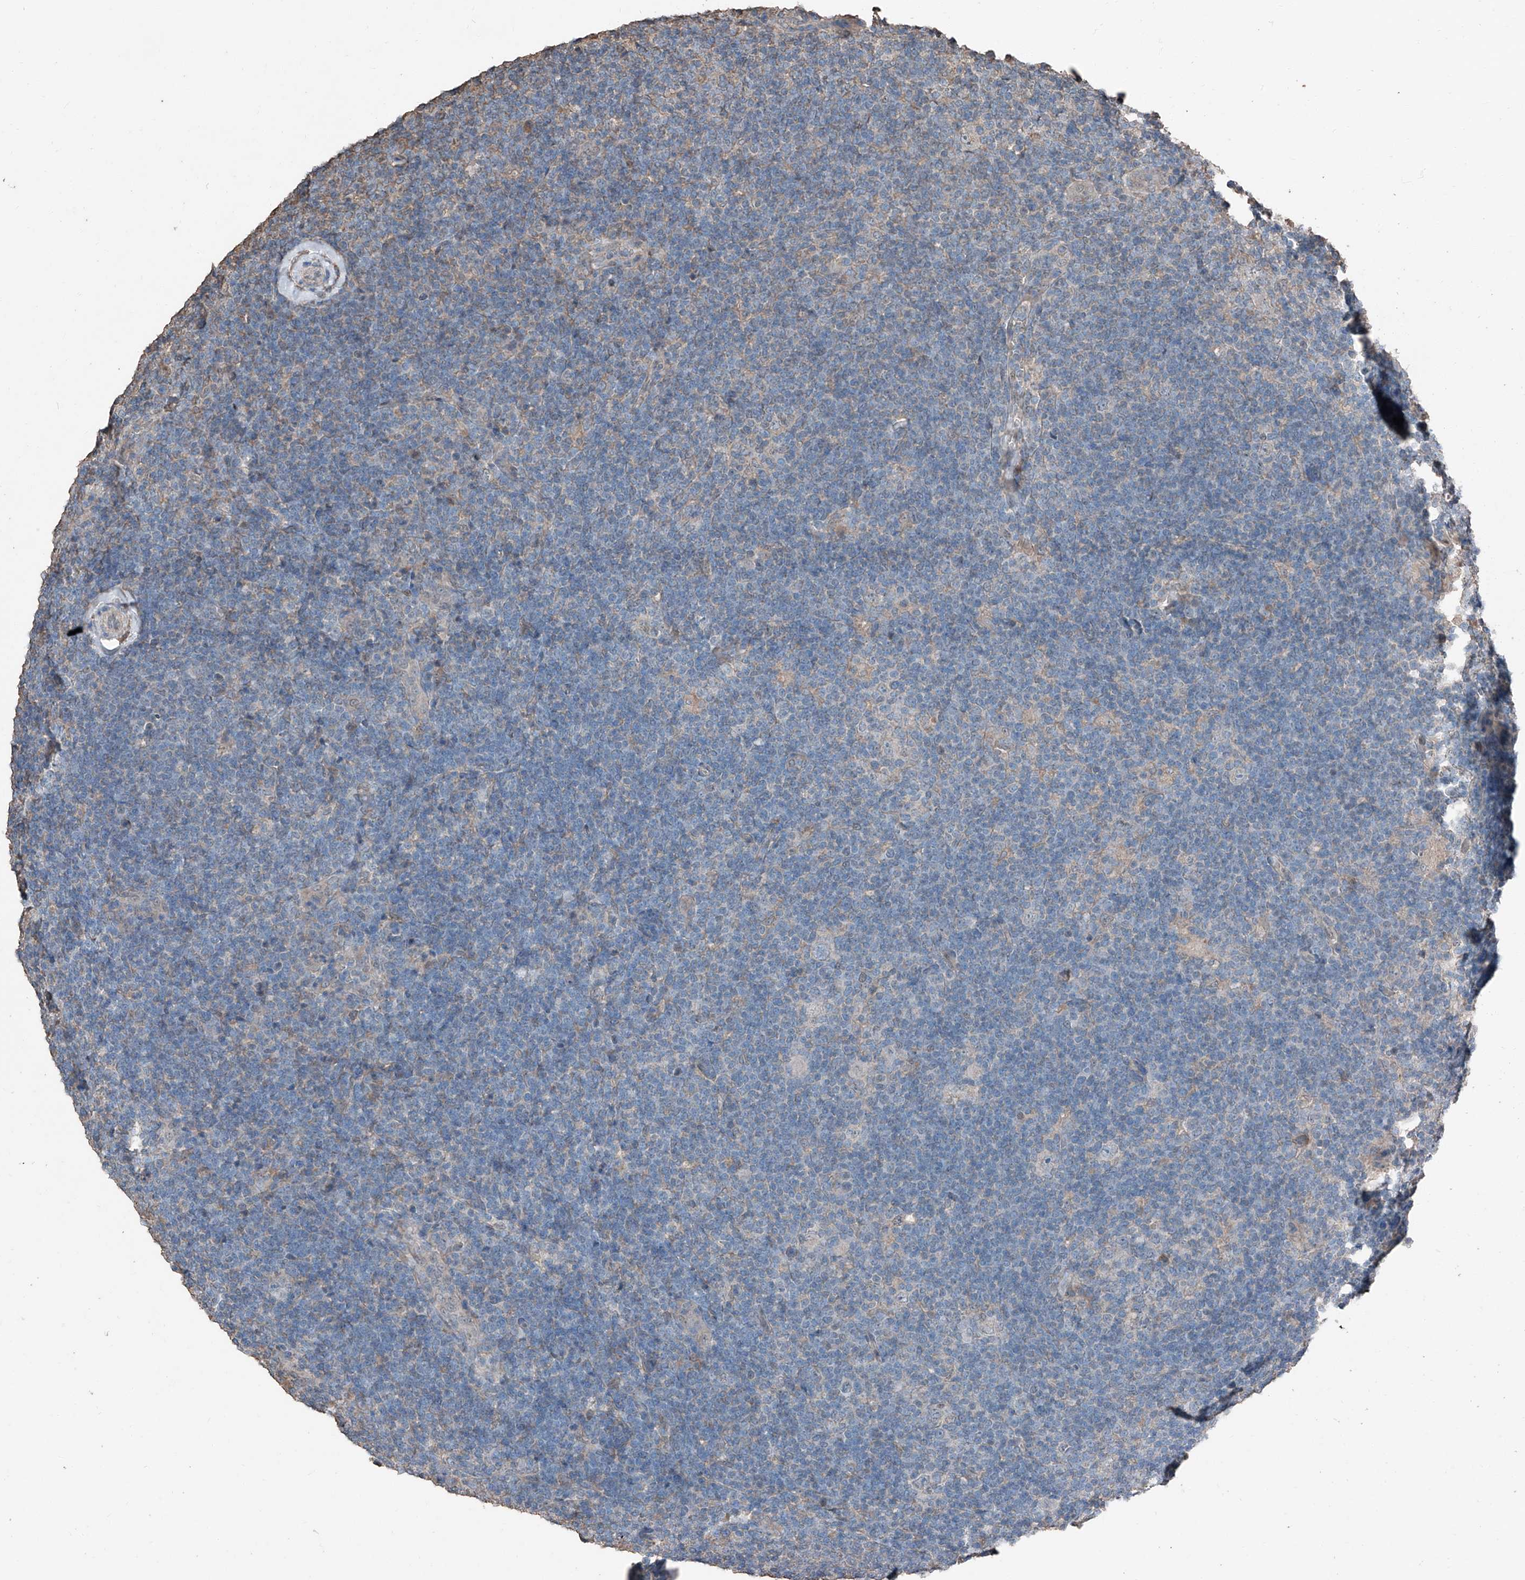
{"staining": {"intensity": "negative", "quantity": "none", "location": "none"}, "tissue": "lymphoma", "cell_type": "Tumor cells", "image_type": "cancer", "snomed": [{"axis": "morphology", "description": "Hodgkin's disease, NOS"}, {"axis": "topography", "description": "Lymph node"}], "caption": "A photomicrograph of human Hodgkin's disease is negative for staining in tumor cells.", "gene": "MAMLD1", "patient": {"sex": "female", "age": 57}}